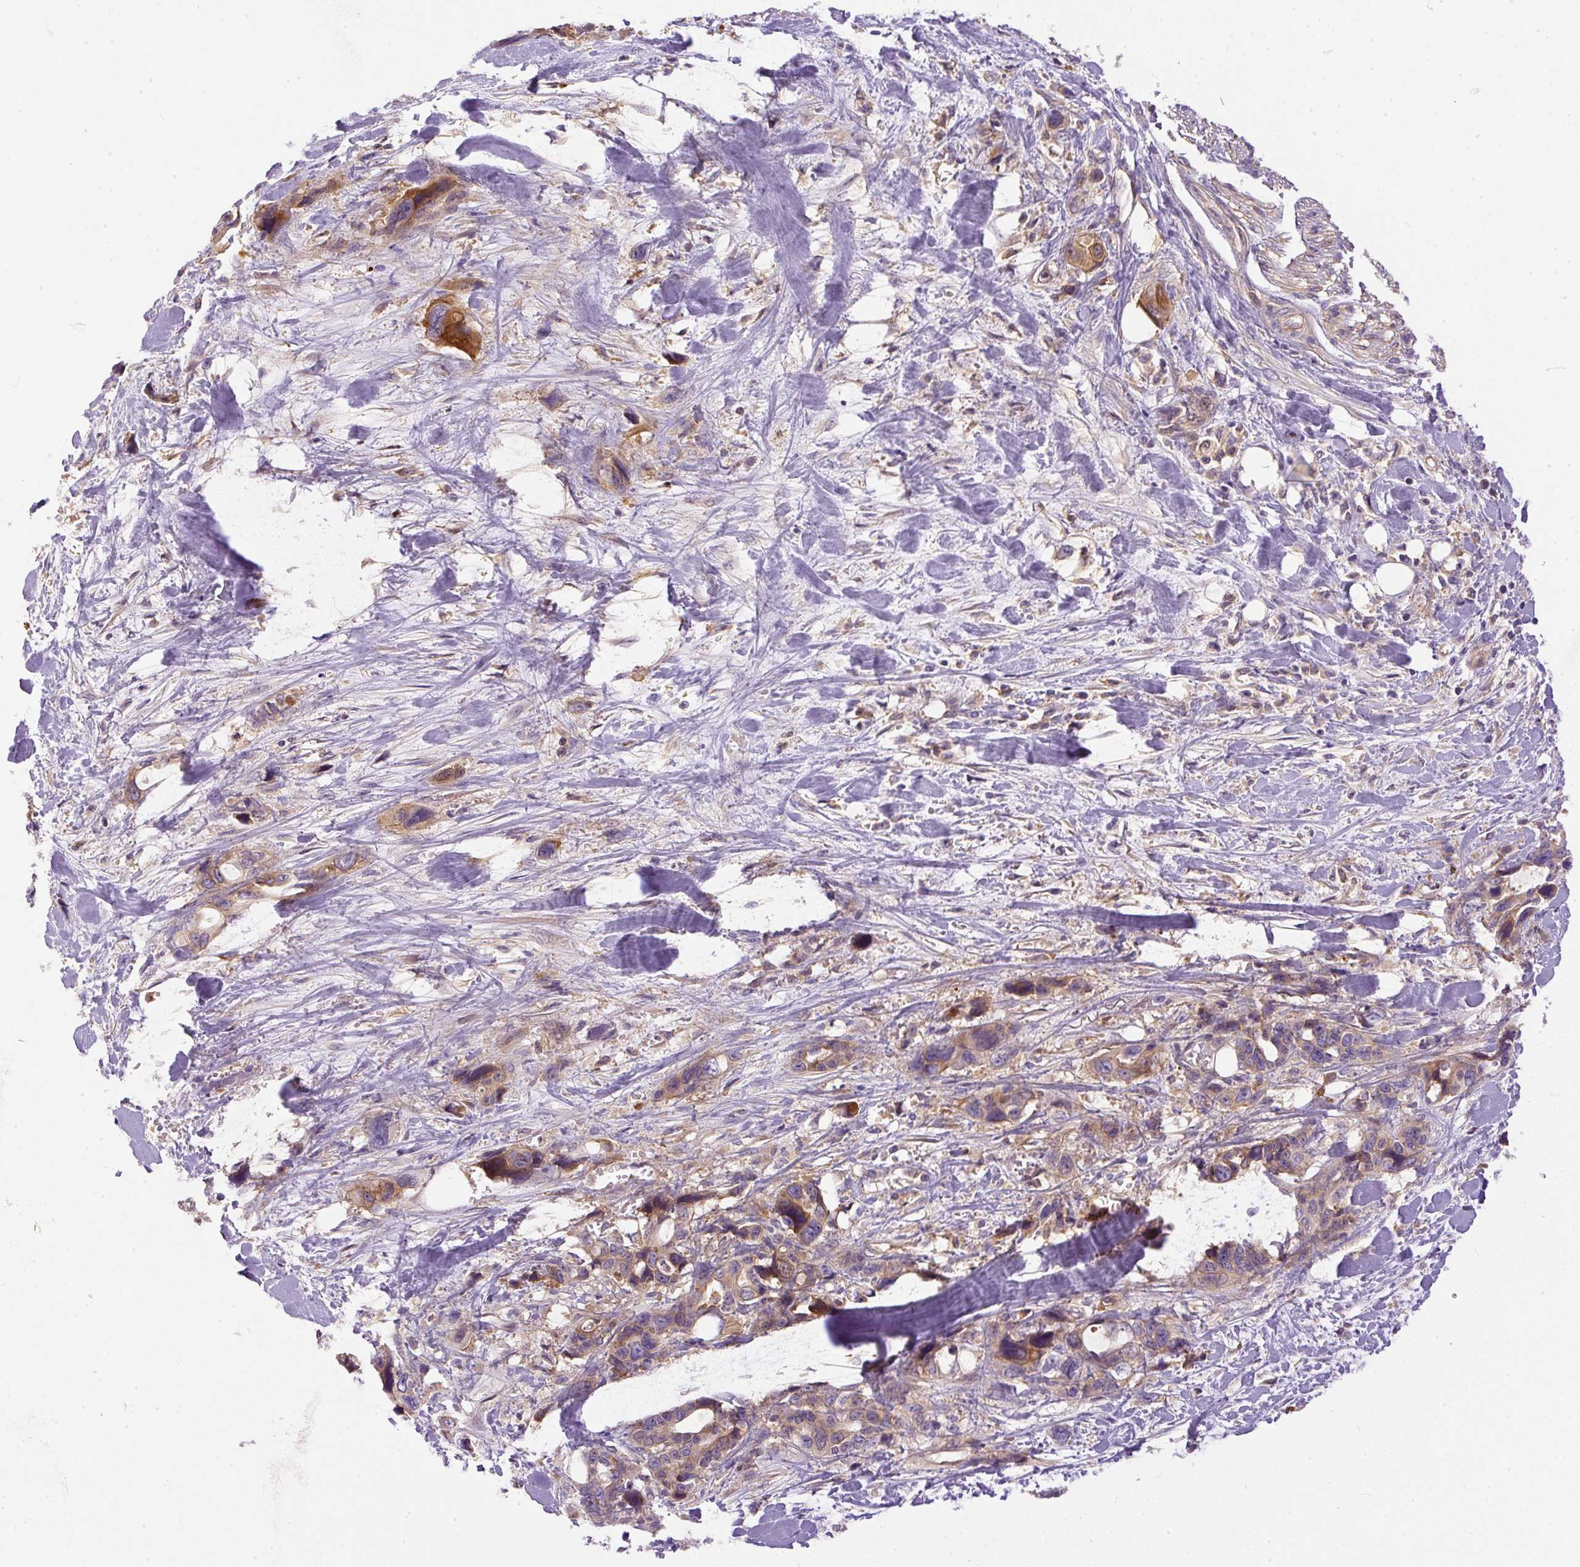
{"staining": {"intensity": "weak", "quantity": ">75%", "location": "cytoplasmic/membranous"}, "tissue": "pancreatic cancer", "cell_type": "Tumor cells", "image_type": "cancer", "snomed": [{"axis": "morphology", "description": "Adenocarcinoma, NOS"}, {"axis": "topography", "description": "Pancreas"}], "caption": "The immunohistochemical stain highlights weak cytoplasmic/membranous staining in tumor cells of pancreatic cancer (adenocarcinoma) tissue.", "gene": "DAPK1", "patient": {"sex": "male", "age": 46}}